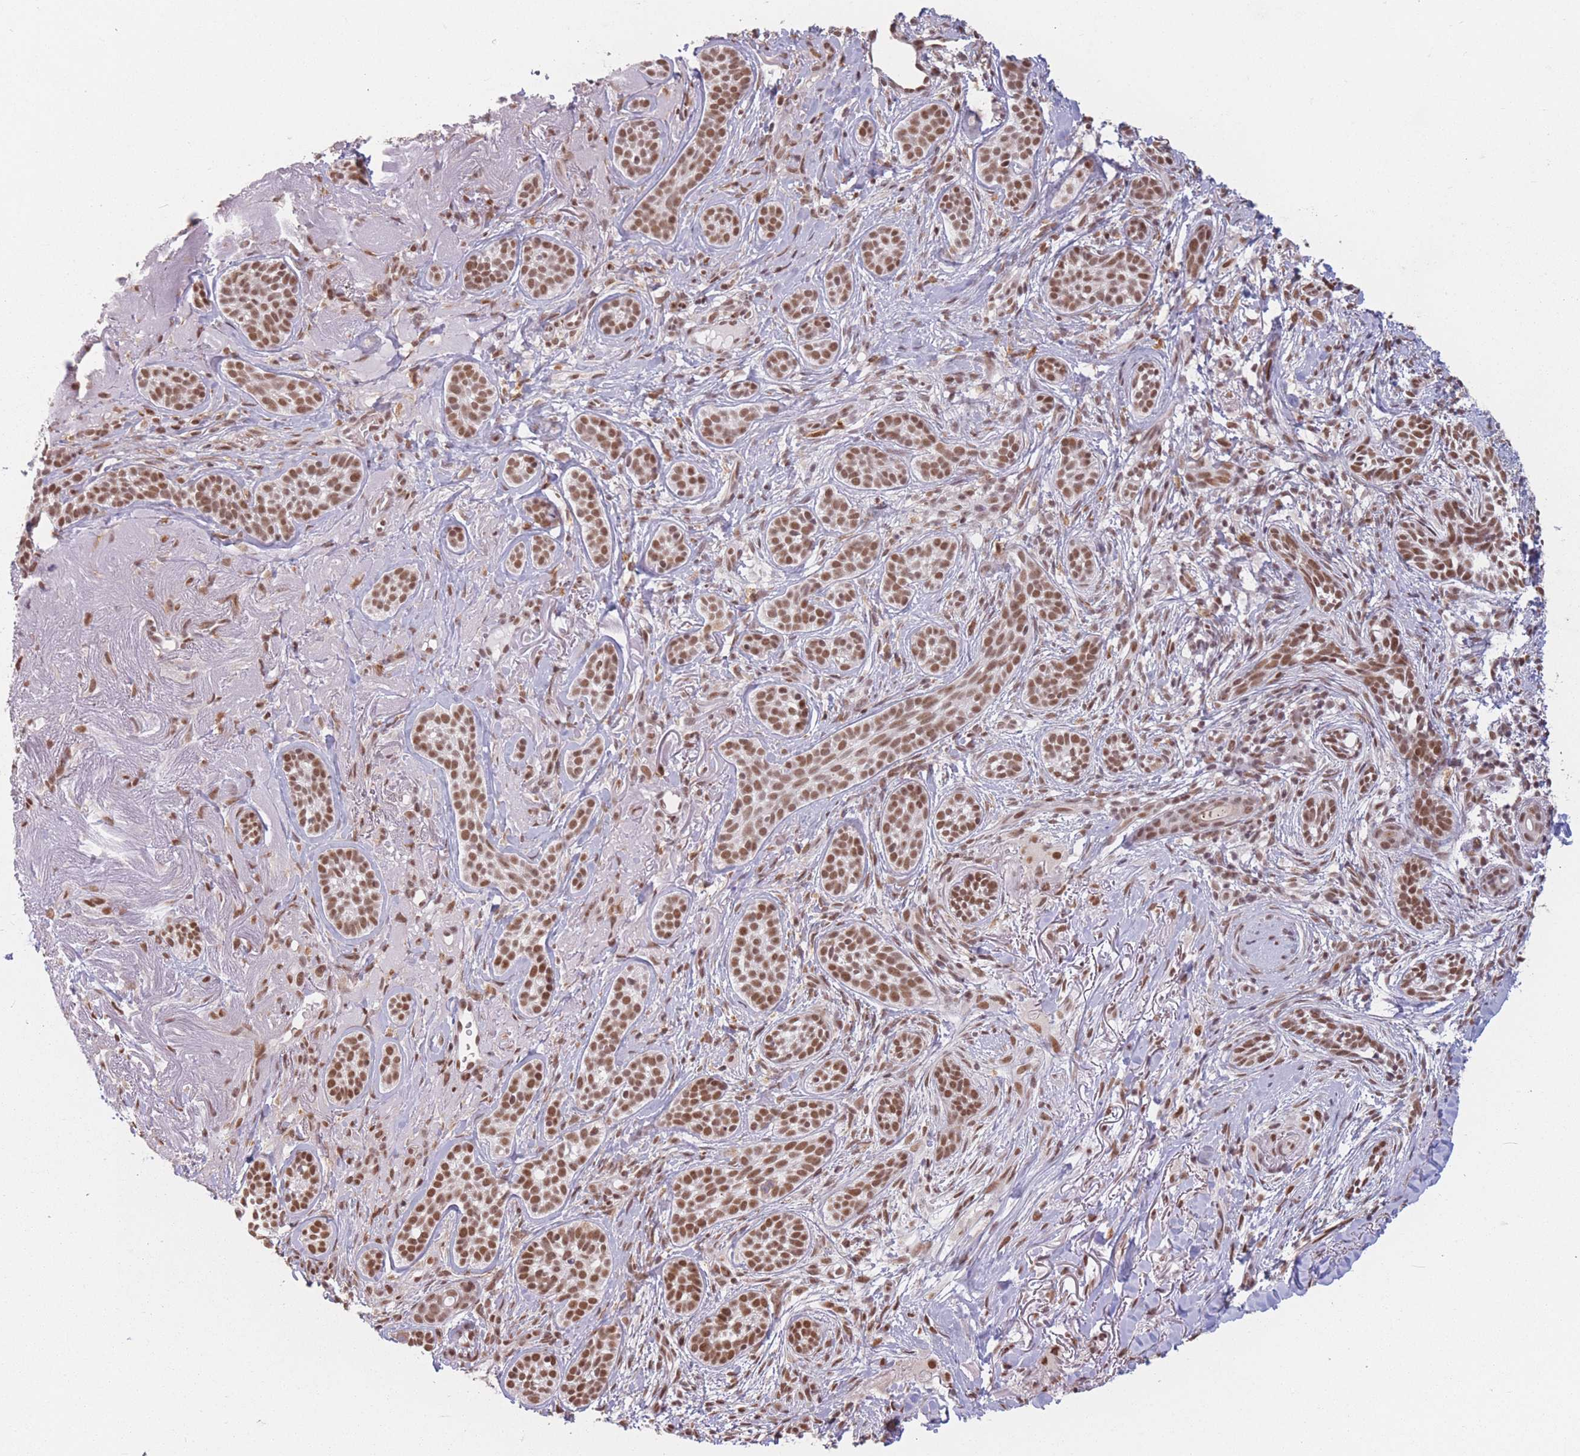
{"staining": {"intensity": "moderate", "quantity": ">75%", "location": "nuclear"}, "tissue": "skin cancer", "cell_type": "Tumor cells", "image_type": "cancer", "snomed": [{"axis": "morphology", "description": "Basal cell carcinoma"}, {"axis": "topography", "description": "Skin"}], "caption": "Protein expression analysis of skin basal cell carcinoma shows moderate nuclear expression in approximately >75% of tumor cells.", "gene": "SUPT6H", "patient": {"sex": "male", "age": 71}}